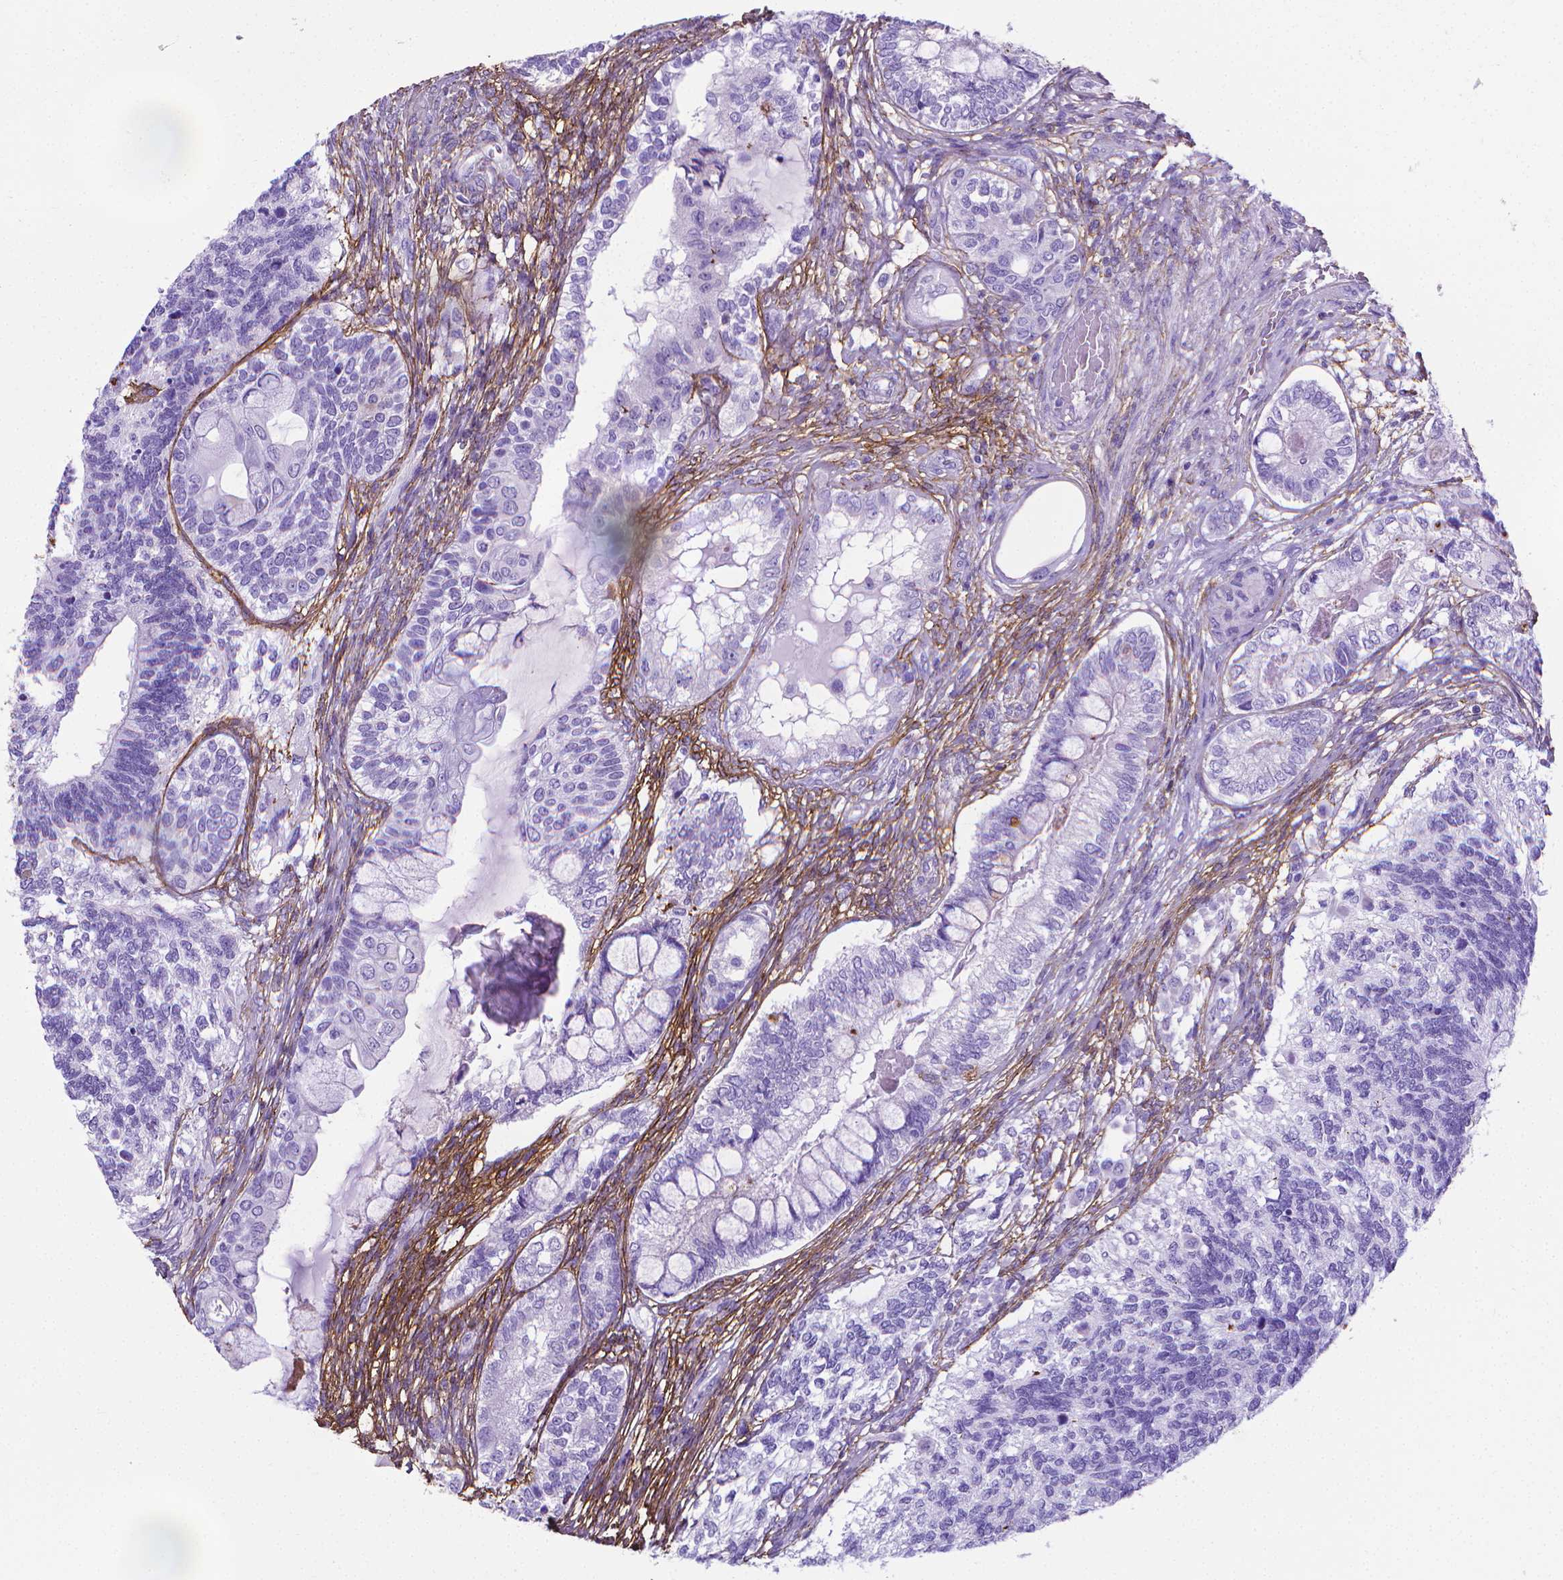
{"staining": {"intensity": "negative", "quantity": "none", "location": "none"}, "tissue": "testis cancer", "cell_type": "Tumor cells", "image_type": "cancer", "snomed": [{"axis": "morphology", "description": "Seminoma, NOS"}, {"axis": "morphology", "description": "Carcinoma, Embryonal, NOS"}, {"axis": "topography", "description": "Testis"}], "caption": "Protein analysis of testis seminoma demonstrates no significant staining in tumor cells. The staining was performed using DAB to visualize the protein expression in brown, while the nuclei were stained in blue with hematoxylin (Magnification: 20x).", "gene": "MFAP2", "patient": {"sex": "male", "age": 41}}